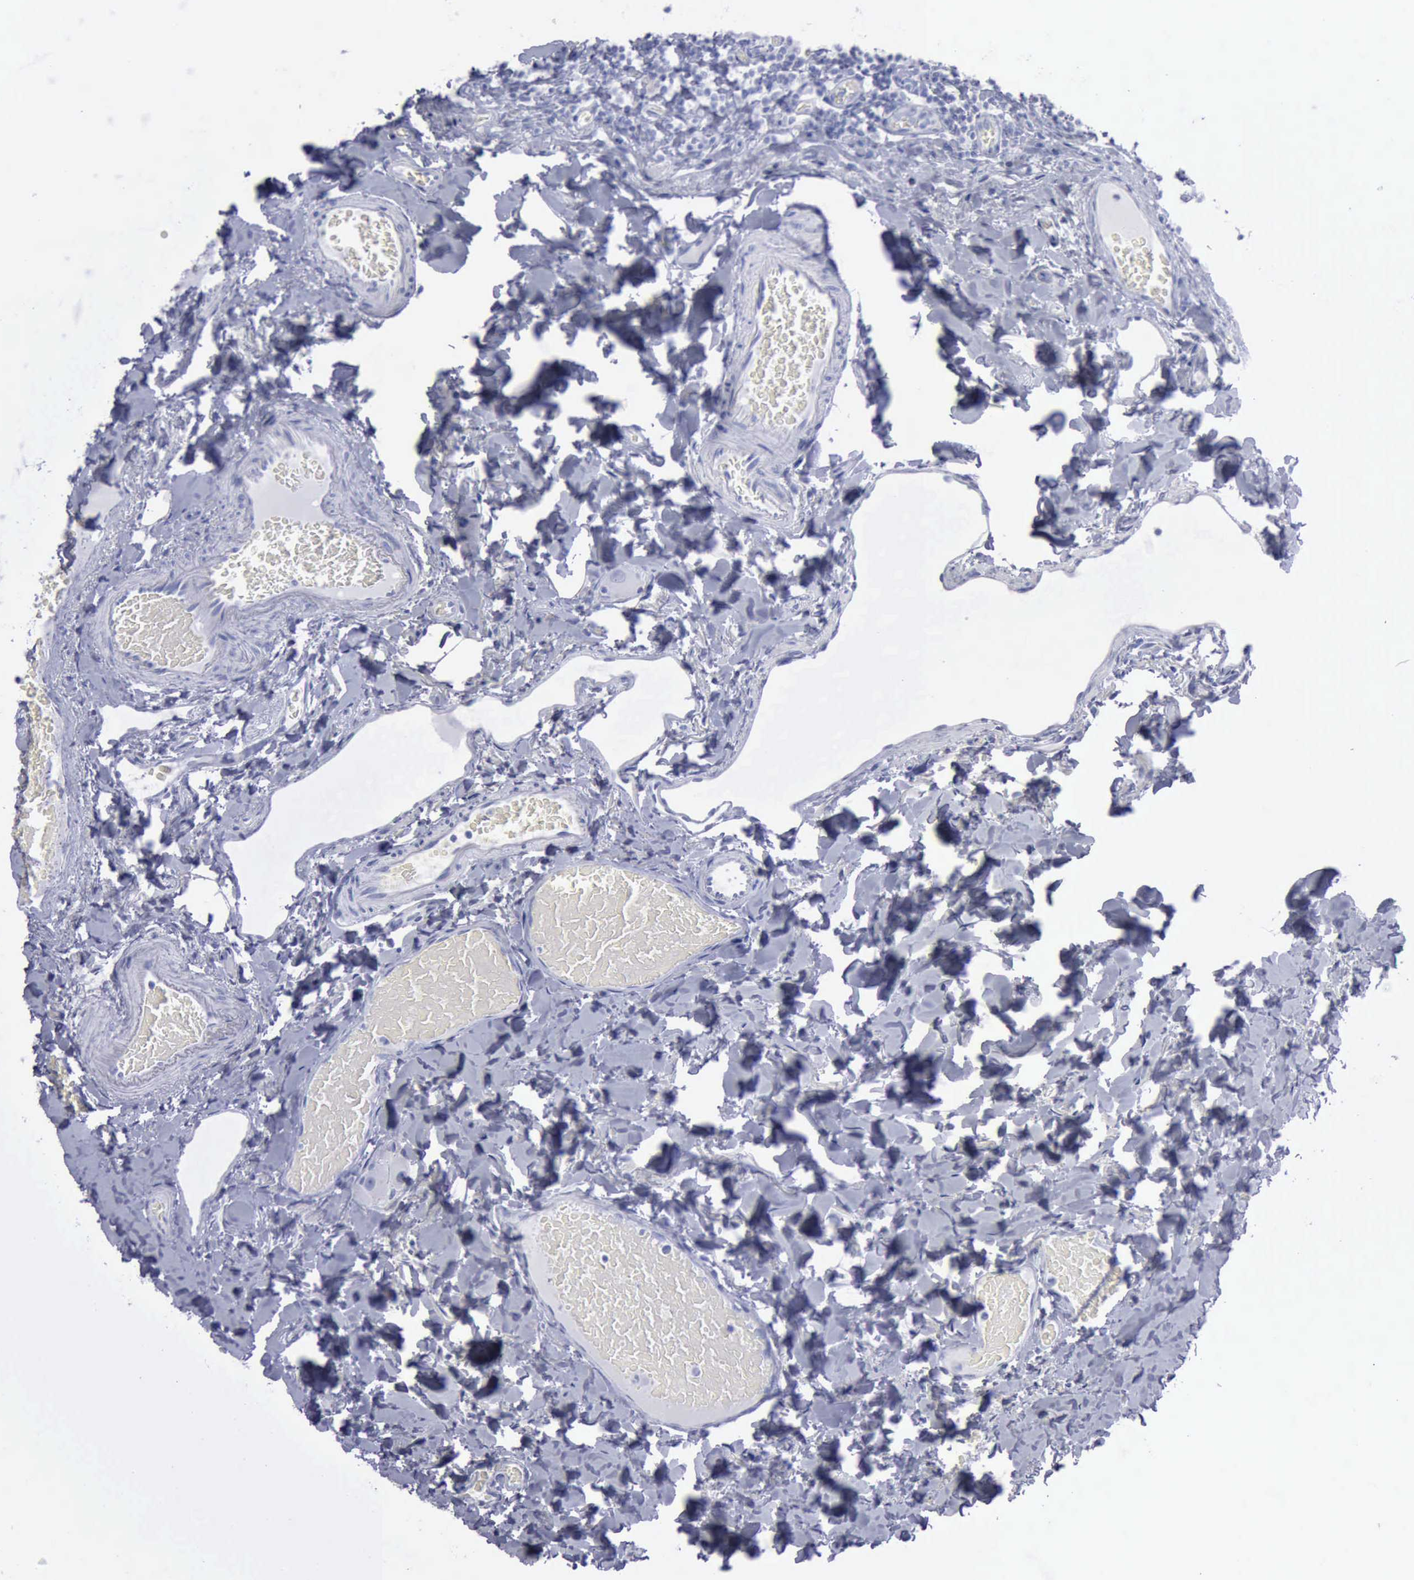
{"staining": {"intensity": "negative", "quantity": "none", "location": "none"}, "tissue": "duodenum", "cell_type": "Glandular cells", "image_type": "normal", "snomed": [{"axis": "morphology", "description": "Normal tissue, NOS"}, {"axis": "topography", "description": "Duodenum"}], "caption": "Immunohistochemical staining of normal human duodenum exhibits no significant expression in glandular cells. (Immunohistochemistry (ihc), brightfield microscopy, high magnification).", "gene": "KRT13", "patient": {"sex": "male", "age": 66}}